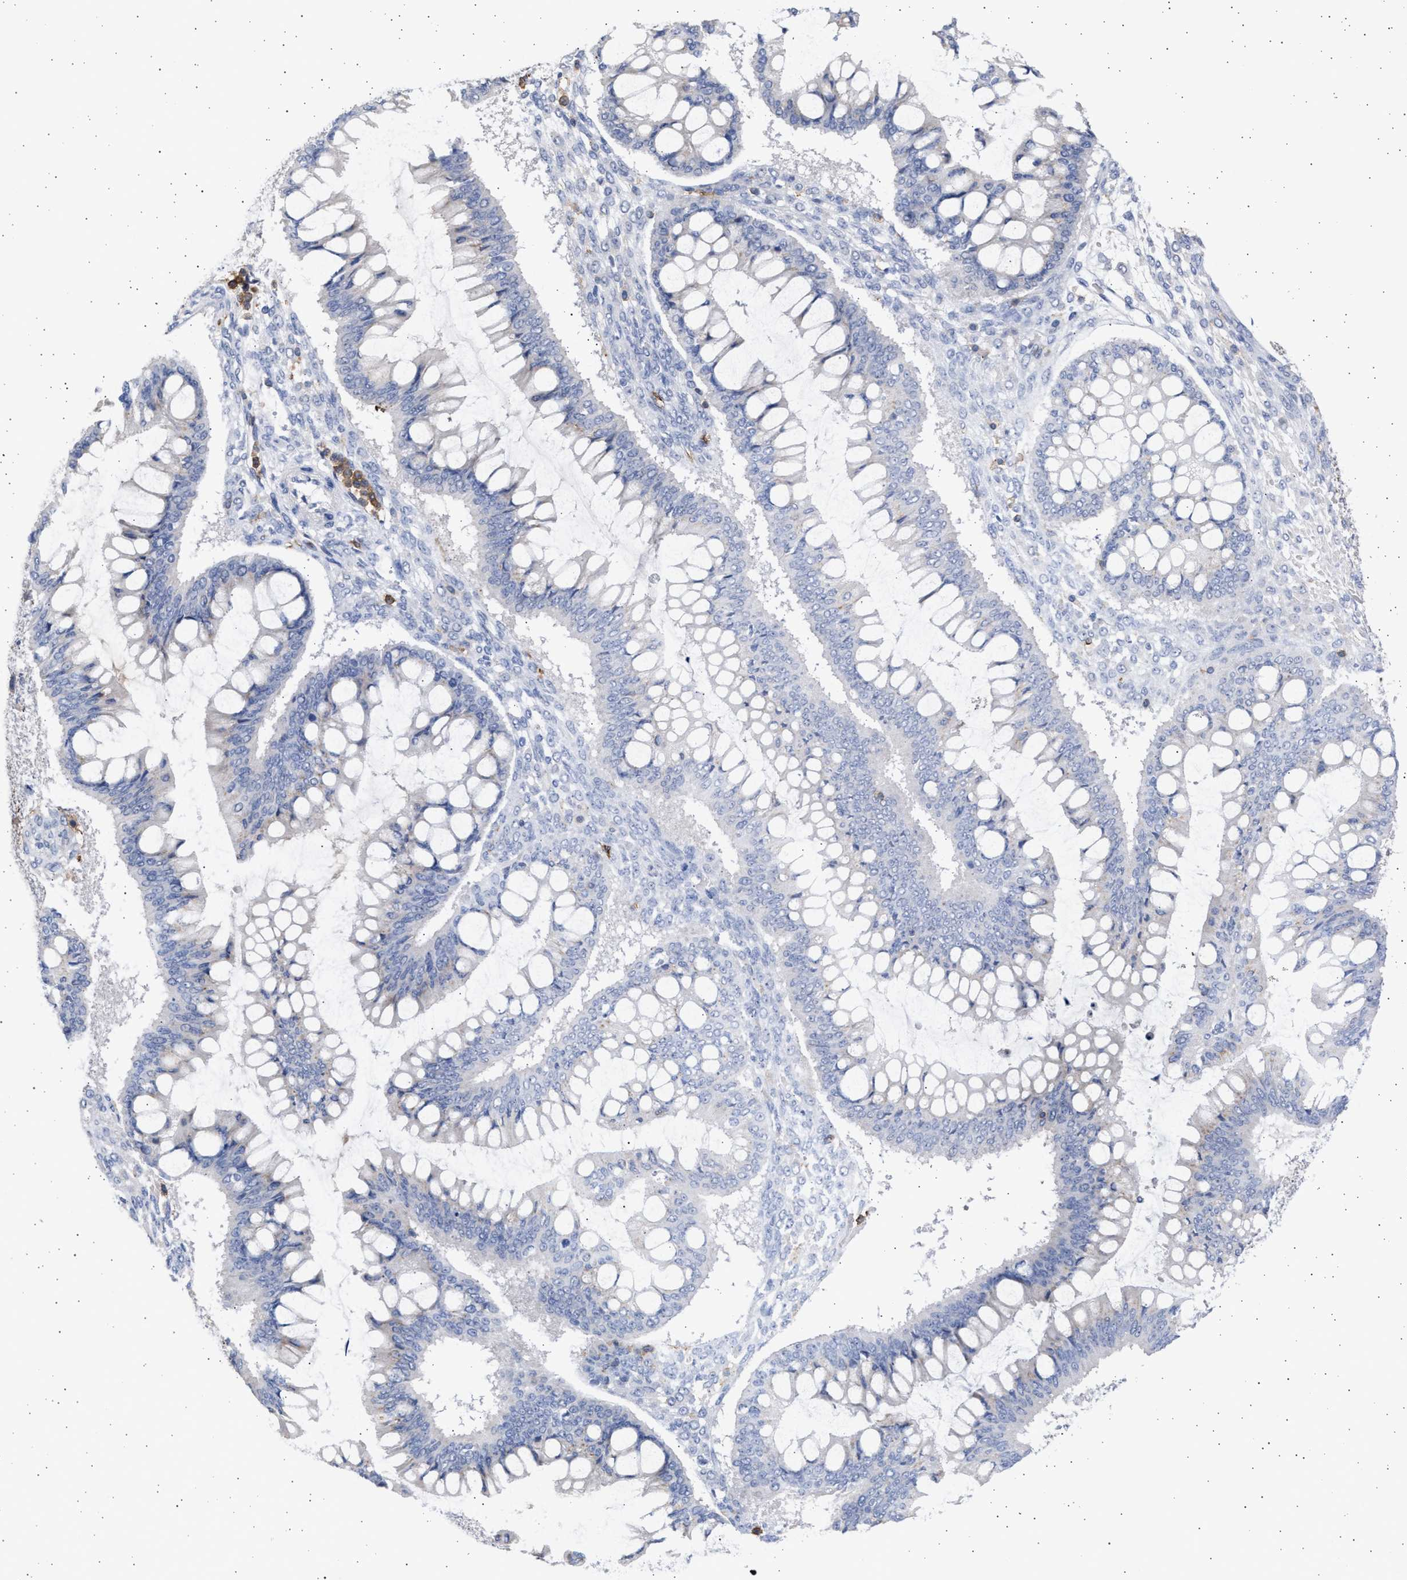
{"staining": {"intensity": "negative", "quantity": "none", "location": "none"}, "tissue": "ovarian cancer", "cell_type": "Tumor cells", "image_type": "cancer", "snomed": [{"axis": "morphology", "description": "Cystadenocarcinoma, mucinous, NOS"}, {"axis": "topography", "description": "Ovary"}], "caption": "An image of human mucinous cystadenocarcinoma (ovarian) is negative for staining in tumor cells. (DAB (3,3'-diaminobenzidine) IHC visualized using brightfield microscopy, high magnification).", "gene": "FCER1A", "patient": {"sex": "female", "age": 73}}